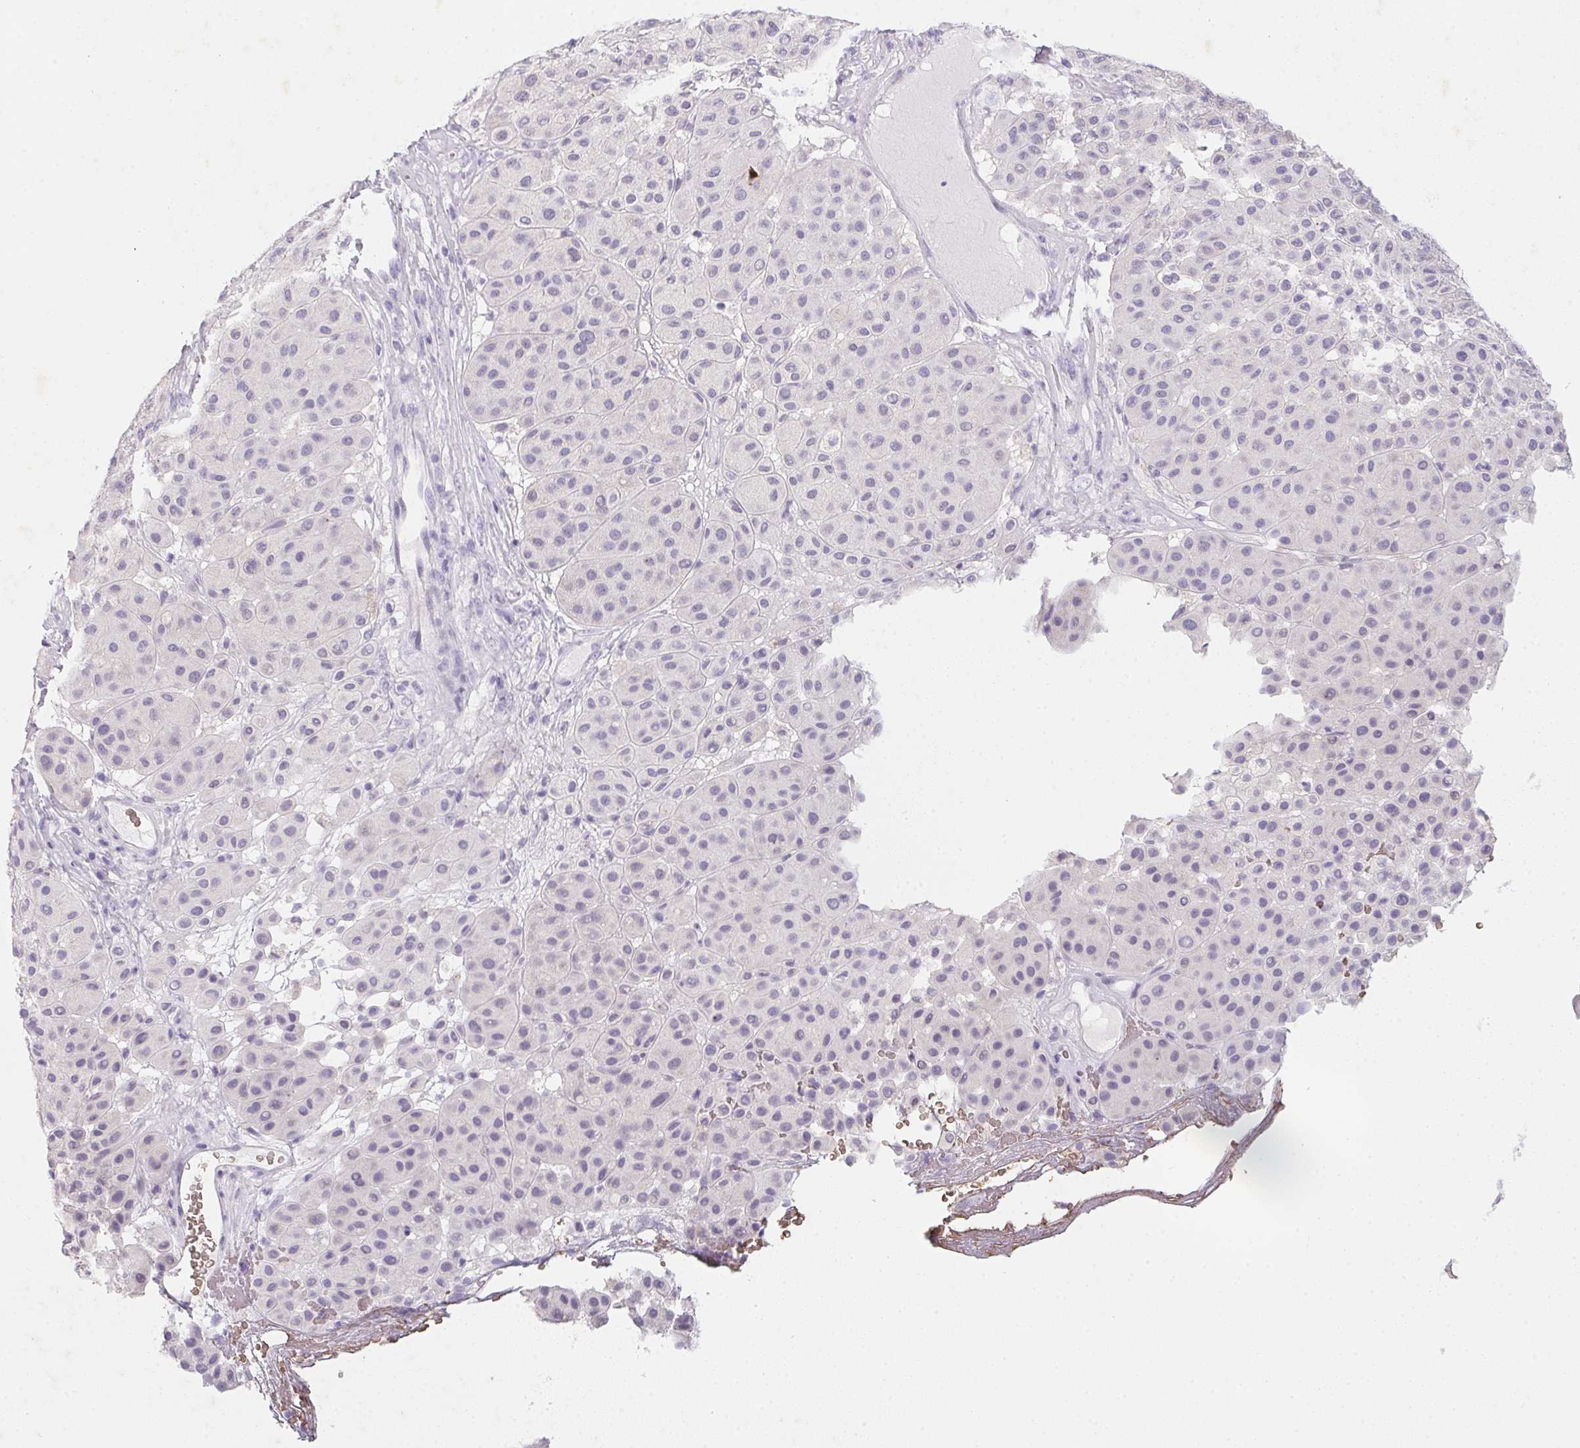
{"staining": {"intensity": "negative", "quantity": "none", "location": "none"}, "tissue": "melanoma", "cell_type": "Tumor cells", "image_type": "cancer", "snomed": [{"axis": "morphology", "description": "Malignant melanoma, Metastatic site"}, {"axis": "topography", "description": "Smooth muscle"}], "caption": "Protein analysis of malignant melanoma (metastatic site) displays no significant positivity in tumor cells.", "gene": "DCD", "patient": {"sex": "male", "age": 41}}